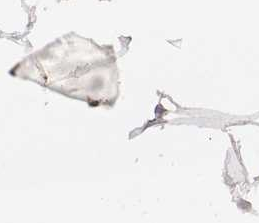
{"staining": {"intensity": "negative", "quantity": "none", "location": "none"}, "tissue": "breast", "cell_type": "Adipocytes", "image_type": "normal", "snomed": [{"axis": "morphology", "description": "Normal tissue, NOS"}, {"axis": "topography", "description": "Breast"}], "caption": "This is a histopathology image of immunohistochemistry (IHC) staining of normal breast, which shows no expression in adipocytes.", "gene": "LAMC2", "patient": {"sex": "female", "age": 32}}